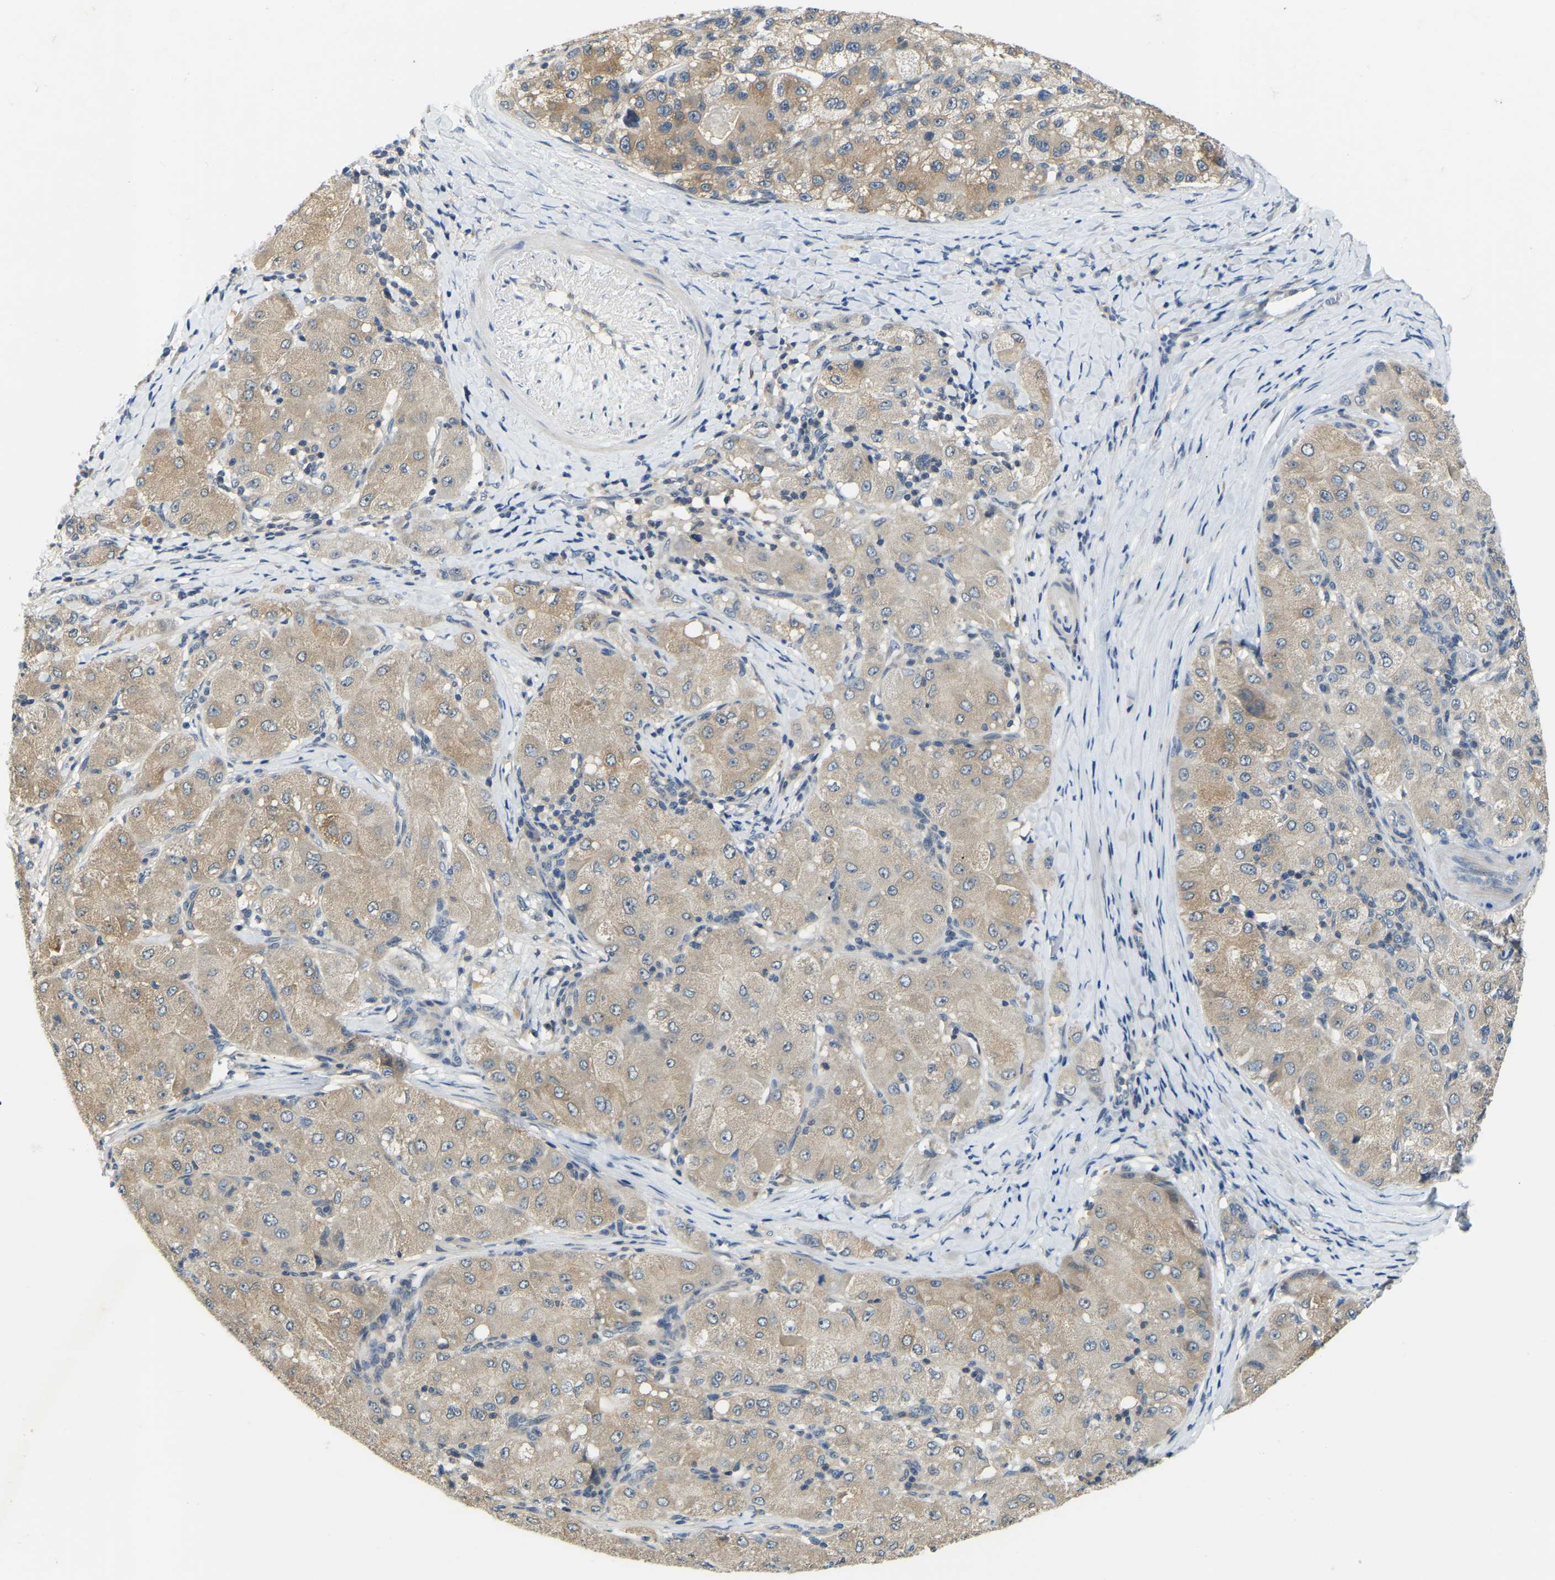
{"staining": {"intensity": "weak", "quantity": "25%-75%", "location": "cytoplasmic/membranous"}, "tissue": "liver cancer", "cell_type": "Tumor cells", "image_type": "cancer", "snomed": [{"axis": "morphology", "description": "Carcinoma, Hepatocellular, NOS"}, {"axis": "topography", "description": "Liver"}], "caption": "Human hepatocellular carcinoma (liver) stained with a protein marker displays weak staining in tumor cells.", "gene": "AHNAK", "patient": {"sex": "male", "age": 80}}